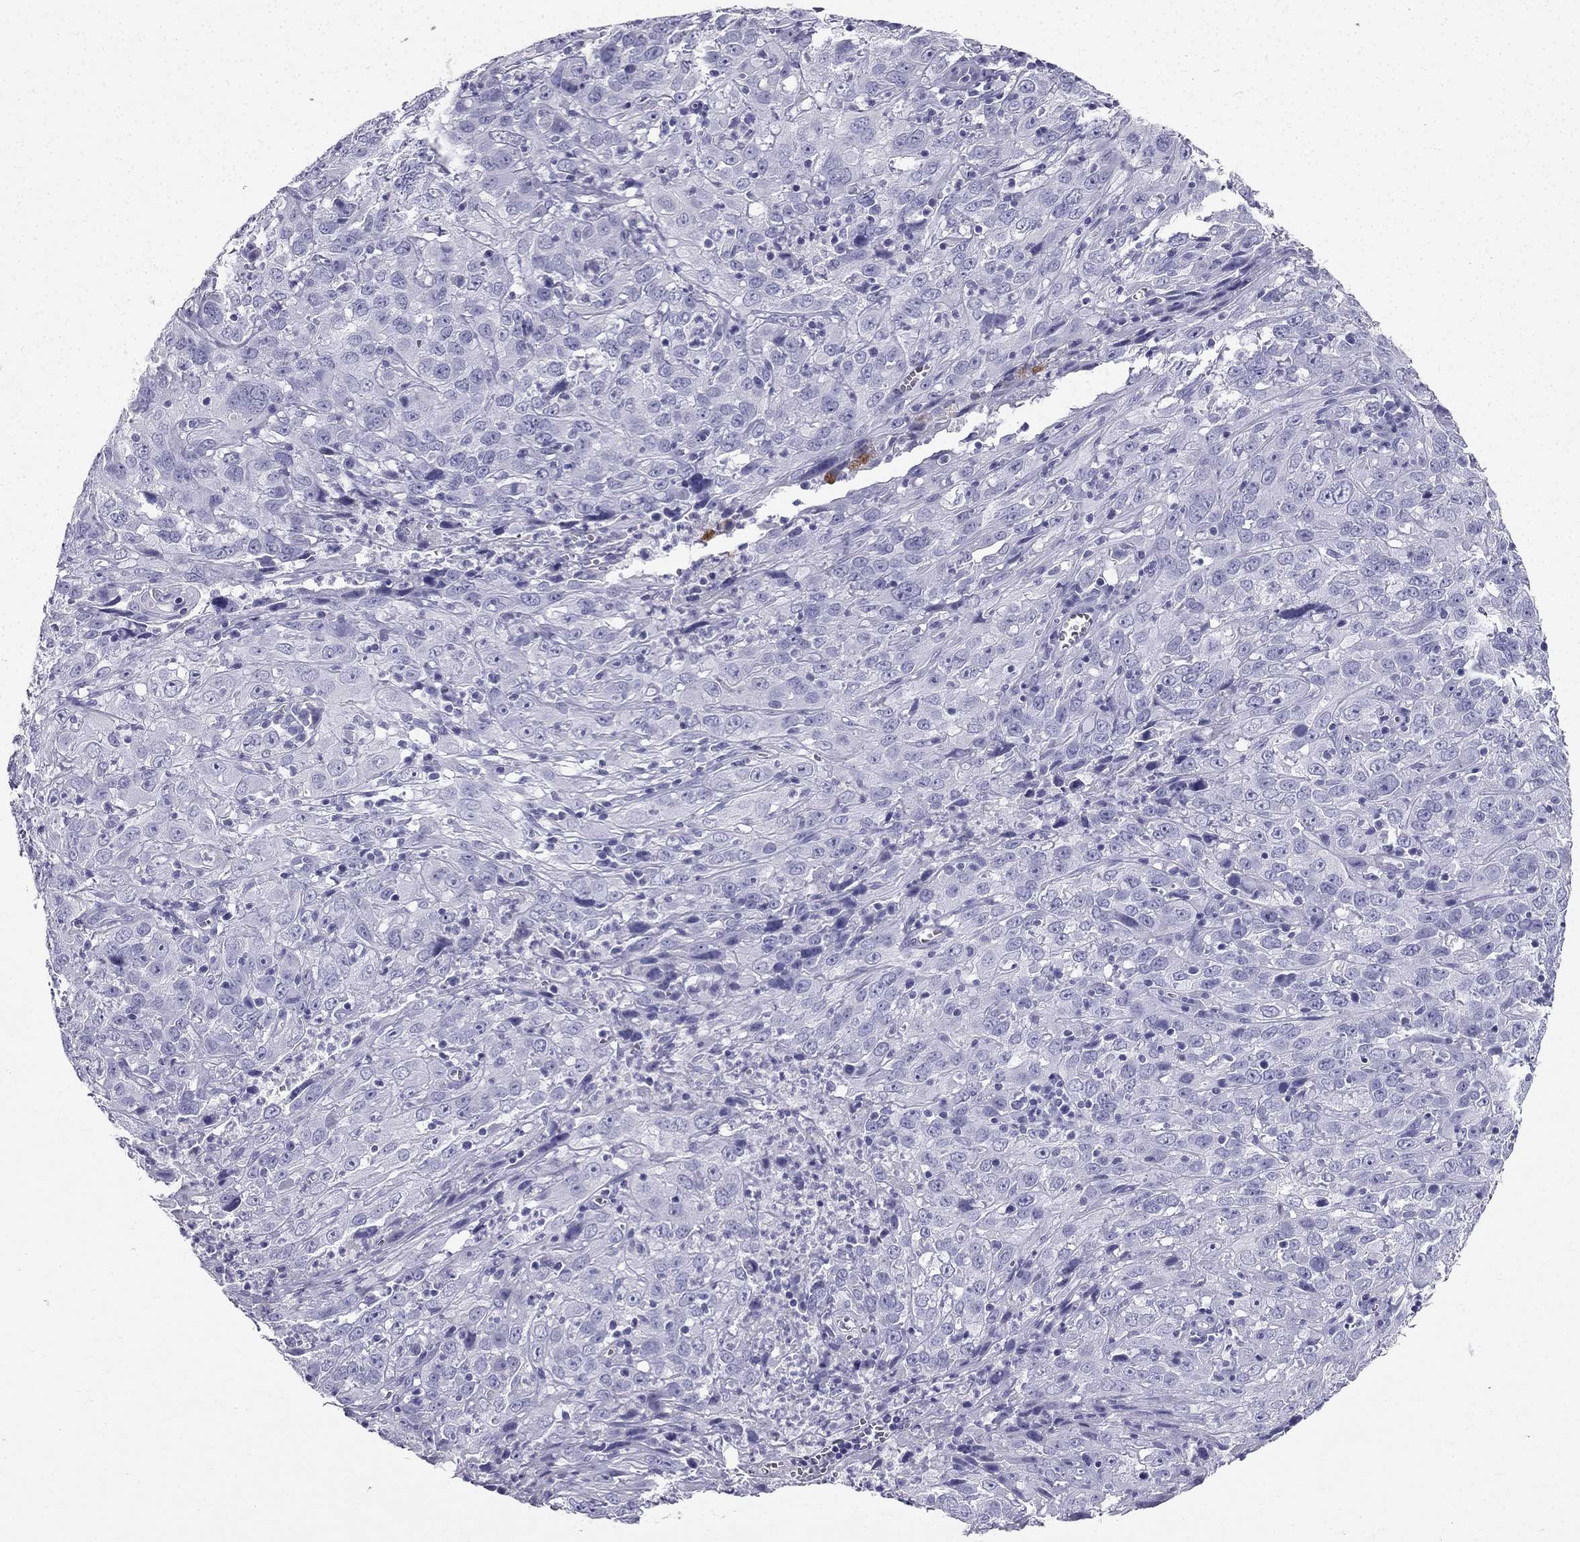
{"staining": {"intensity": "negative", "quantity": "none", "location": "none"}, "tissue": "cervical cancer", "cell_type": "Tumor cells", "image_type": "cancer", "snomed": [{"axis": "morphology", "description": "Squamous cell carcinoma, NOS"}, {"axis": "topography", "description": "Cervix"}], "caption": "The histopathology image demonstrates no staining of tumor cells in cervical cancer (squamous cell carcinoma). (Stains: DAB (3,3'-diaminobenzidine) immunohistochemistry with hematoxylin counter stain, Microscopy: brightfield microscopy at high magnification).", "gene": "TFF3", "patient": {"sex": "female", "age": 32}}